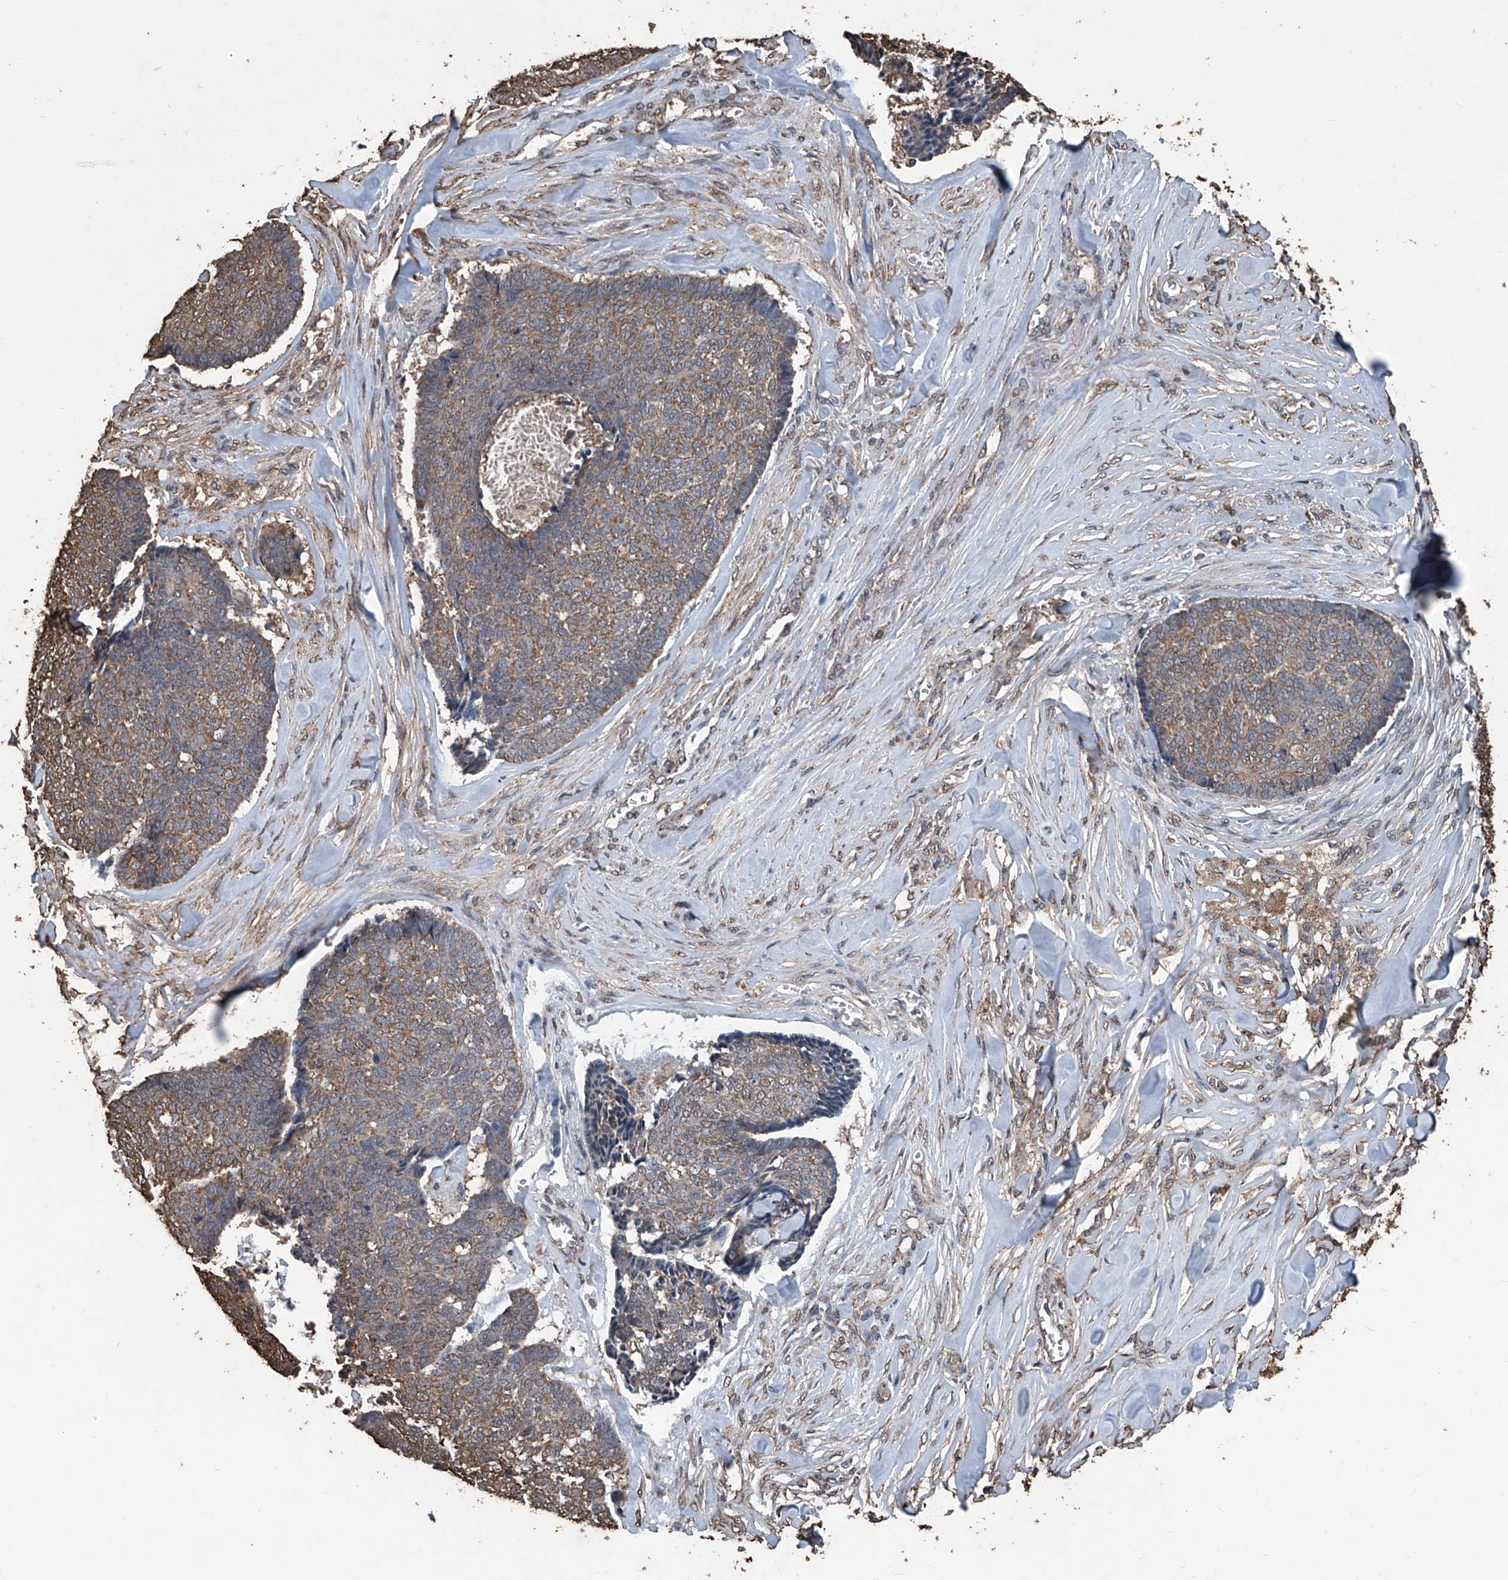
{"staining": {"intensity": "moderate", "quantity": ">75%", "location": "cytoplasmic/membranous"}, "tissue": "skin cancer", "cell_type": "Tumor cells", "image_type": "cancer", "snomed": [{"axis": "morphology", "description": "Basal cell carcinoma"}, {"axis": "topography", "description": "Skin"}], "caption": "Immunohistochemistry (IHC) micrograph of neoplastic tissue: skin basal cell carcinoma stained using IHC displays medium levels of moderate protein expression localized specifically in the cytoplasmic/membranous of tumor cells, appearing as a cytoplasmic/membranous brown color.", "gene": "STARD7", "patient": {"sex": "male", "age": 84}}